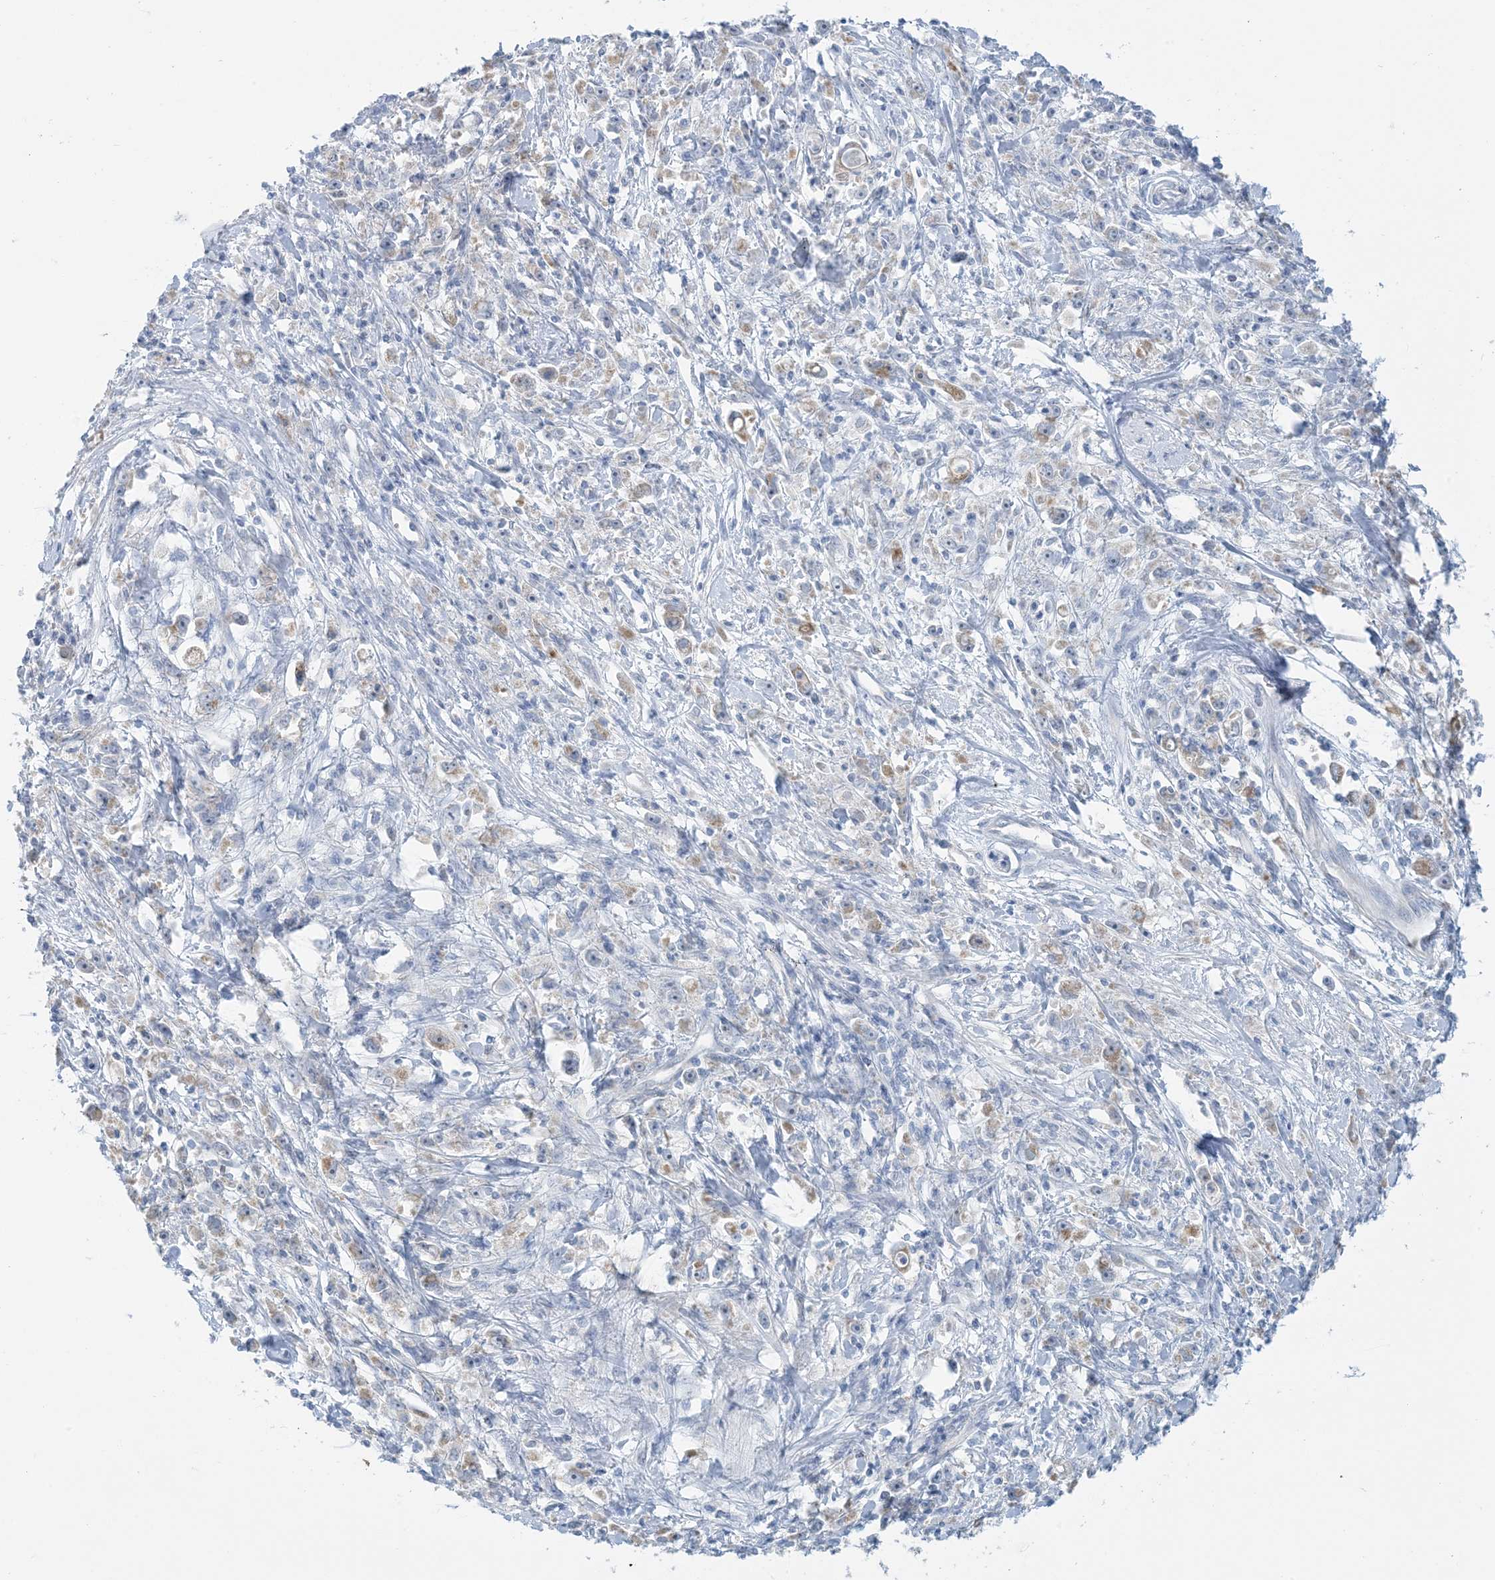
{"staining": {"intensity": "weak", "quantity": "<25%", "location": "cytoplasmic/membranous"}, "tissue": "stomach cancer", "cell_type": "Tumor cells", "image_type": "cancer", "snomed": [{"axis": "morphology", "description": "Adenocarcinoma, NOS"}, {"axis": "topography", "description": "Stomach"}], "caption": "The photomicrograph demonstrates no significant positivity in tumor cells of stomach cancer (adenocarcinoma). Brightfield microscopy of immunohistochemistry (IHC) stained with DAB (3,3'-diaminobenzidine) (brown) and hematoxylin (blue), captured at high magnification.", "gene": "MRPS18A", "patient": {"sex": "female", "age": 59}}